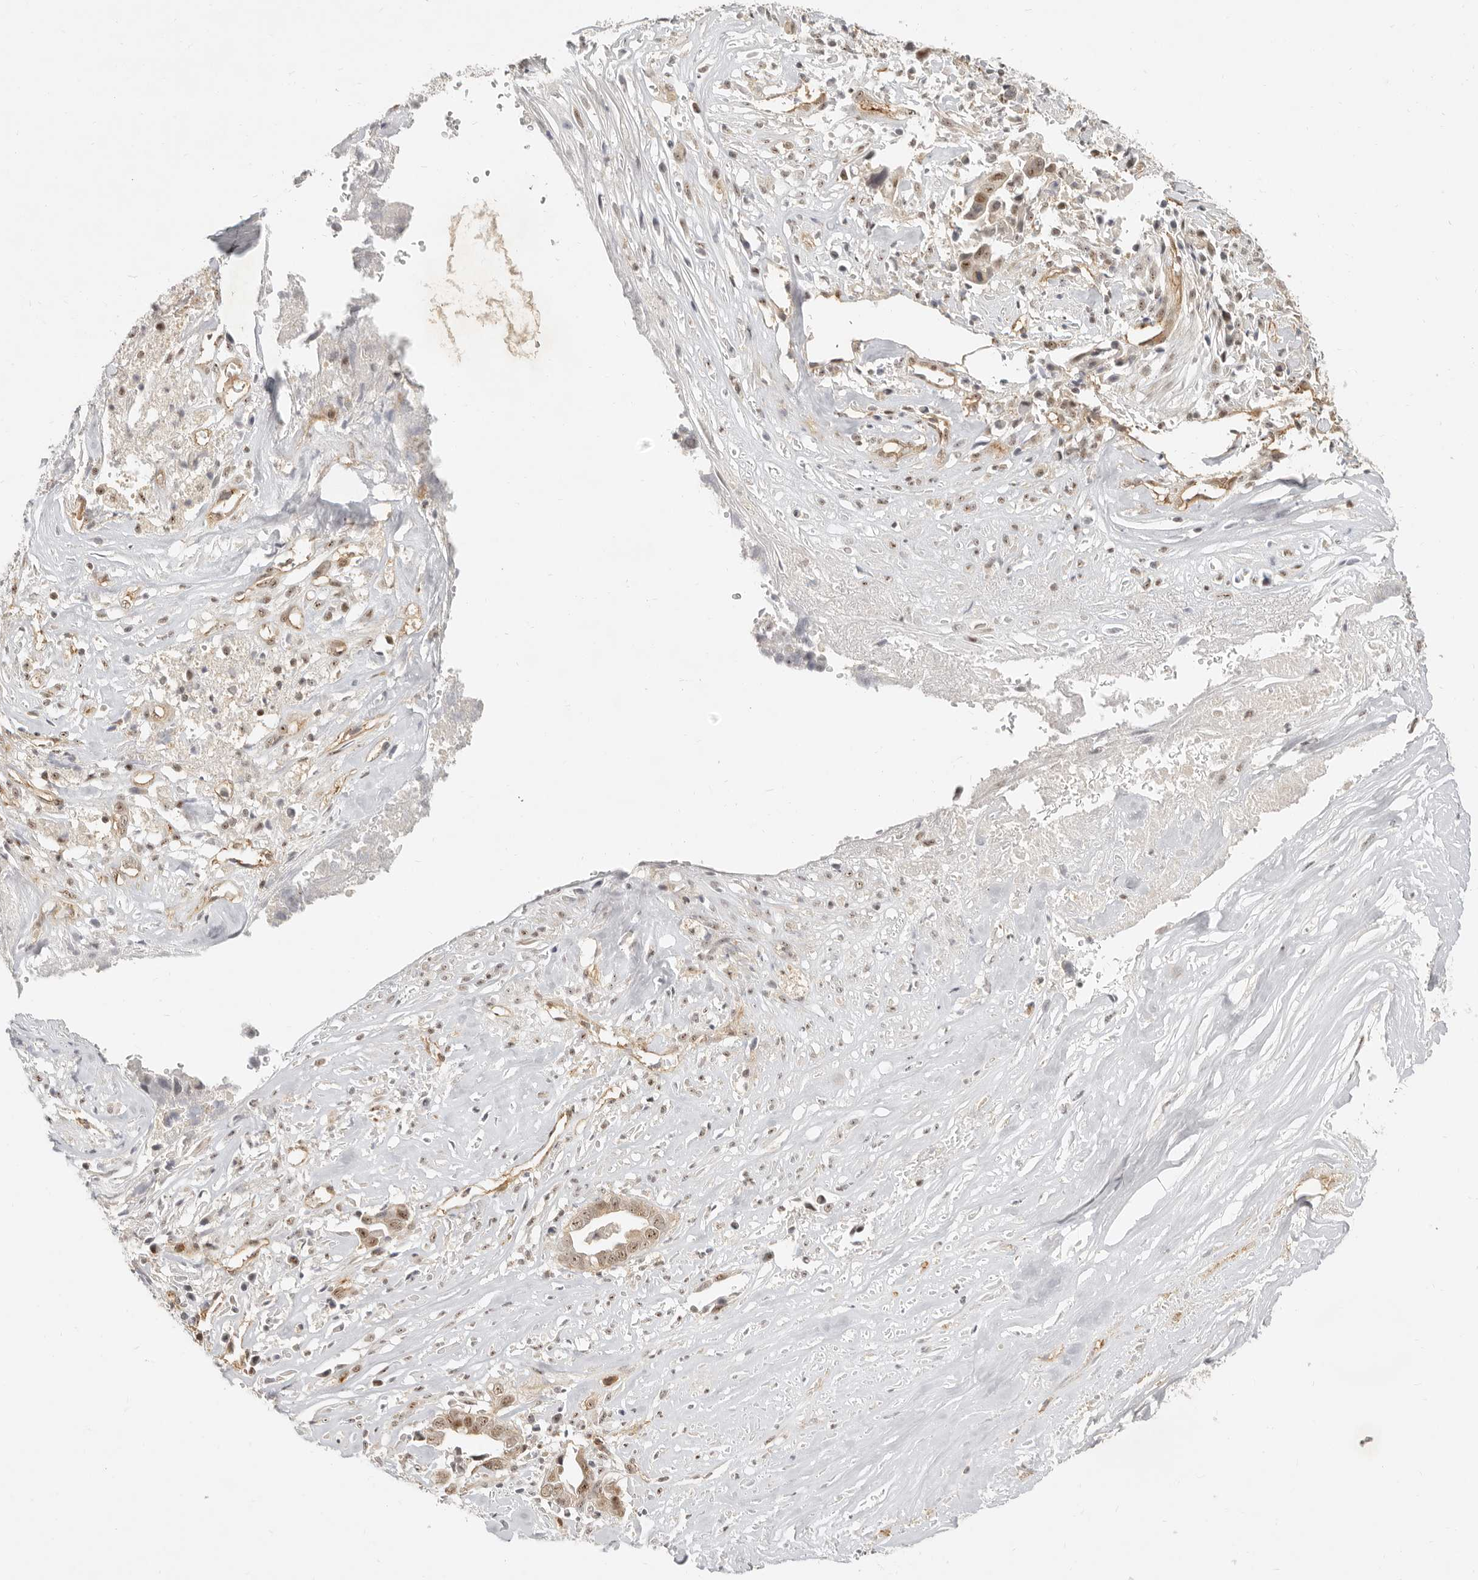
{"staining": {"intensity": "moderate", "quantity": ">75%", "location": "cytoplasmic/membranous,nuclear"}, "tissue": "liver cancer", "cell_type": "Tumor cells", "image_type": "cancer", "snomed": [{"axis": "morphology", "description": "Cholangiocarcinoma"}, {"axis": "topography", "description": "Liver"}], "caption": "This image reveals immunohistochemistry staining of human cholangiocarcinoma (liver), with medium moderate cytoplasmic/membranous and nuclear positivity in about >75% of tumor cells.", "gene": "BAP1", "patient": {"sex": "female", "age": 79}}